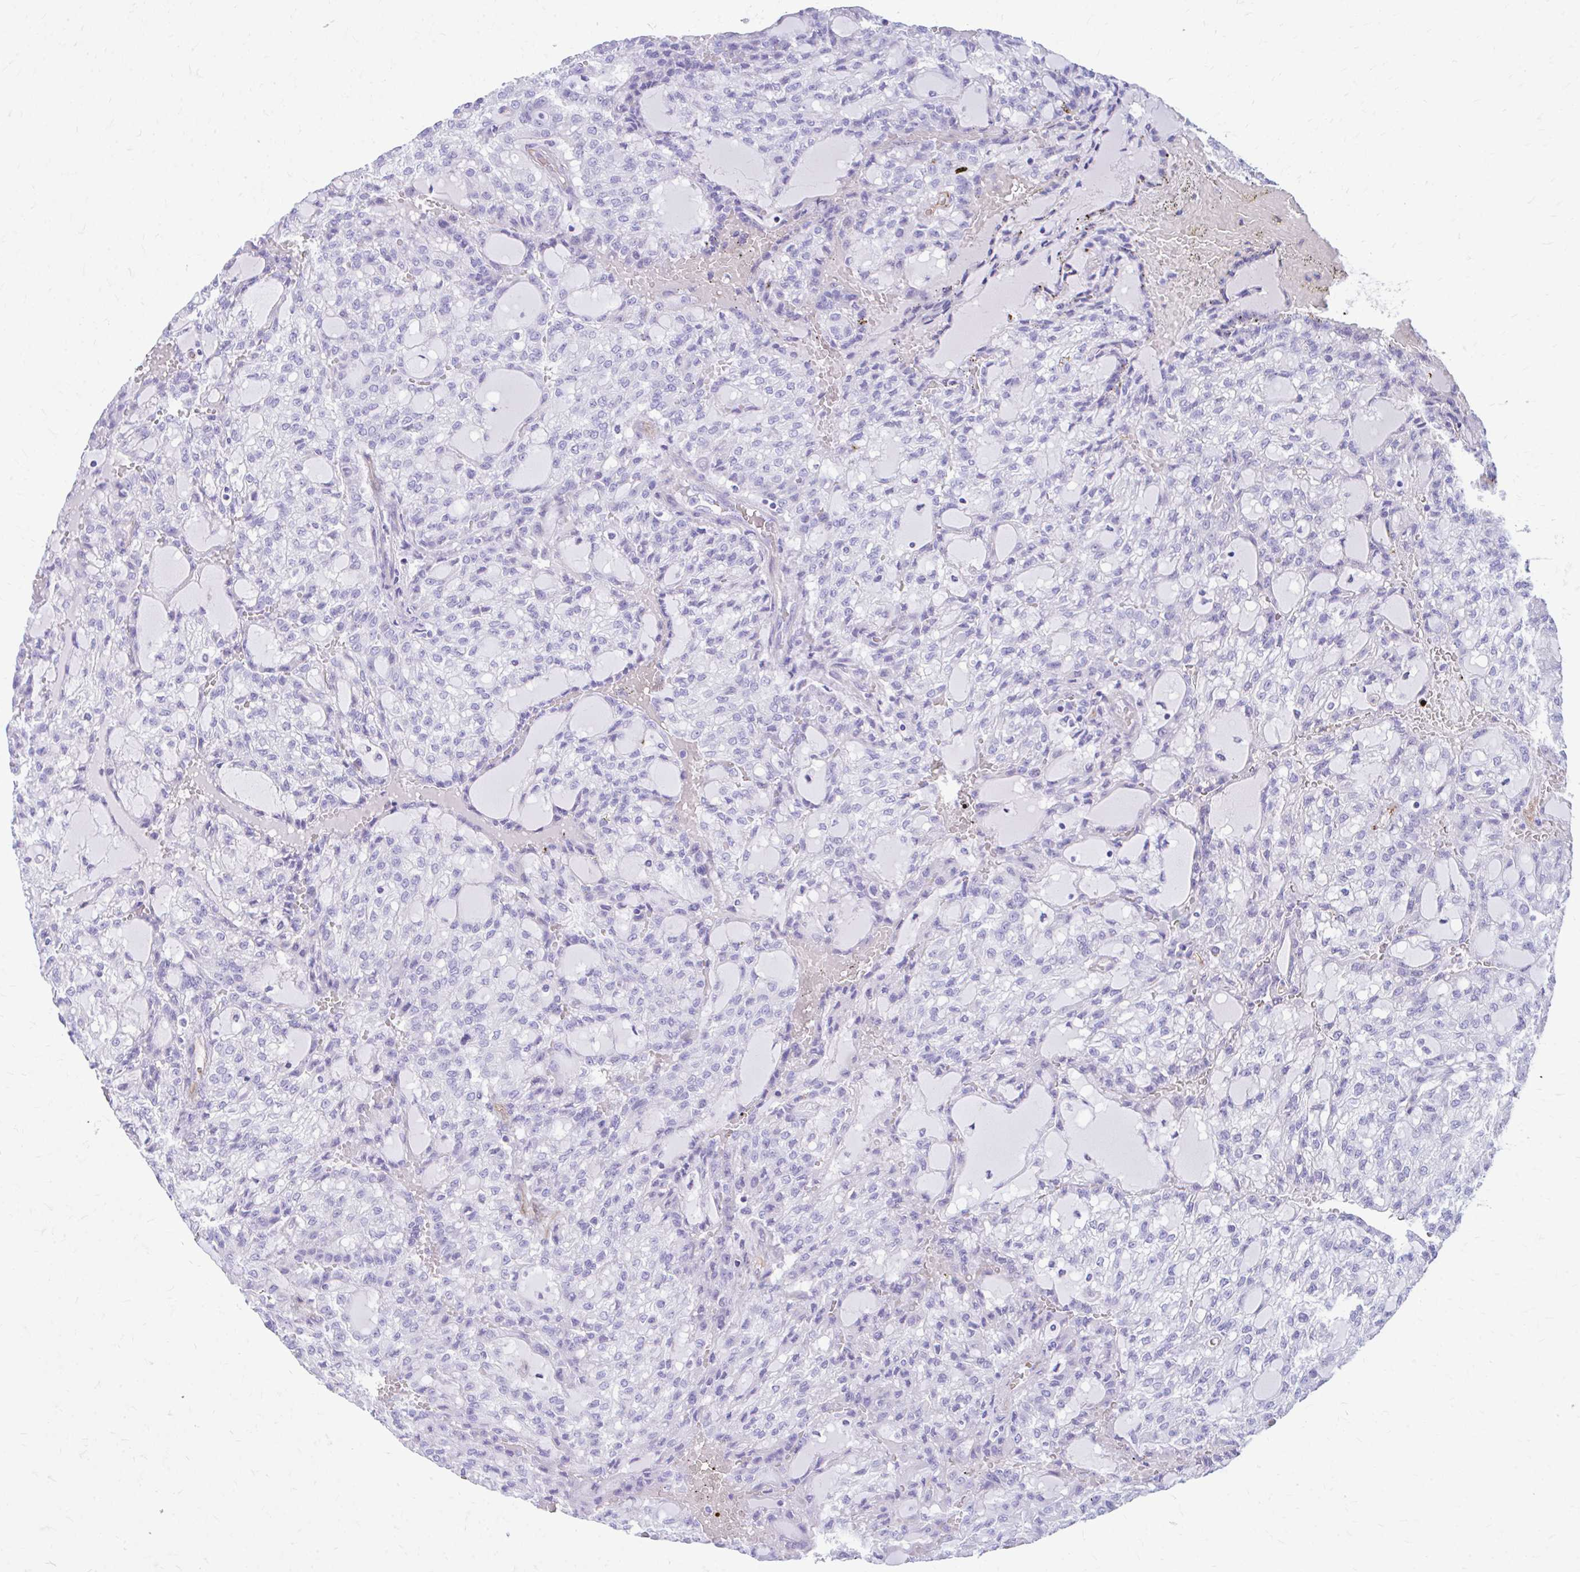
{"staining": {"intensity": "negative", "quantity": "none", "location": "none"}, "tissue": "renal cancer", "cell_type": "Tumor cells", "image_type": "cancer", "snomed": [{"axis": "morphology", "description": "Adenocarcinoma, NOS"}, {"axis": "topography", "description": "Kidney"}], "caption": "DAB immunohistochemical staining of adenocarcinoma (renal) reveals no significant staining in tumor cells. Brightfield microscopy of immunohistochemistry stained with DAB (3,3'-diaminobenzidine) (brown) and hematoxylin (blue), captured at high magnification.", "gene": "KRIT1", "patient": {"sex": "male", "age": 63}}